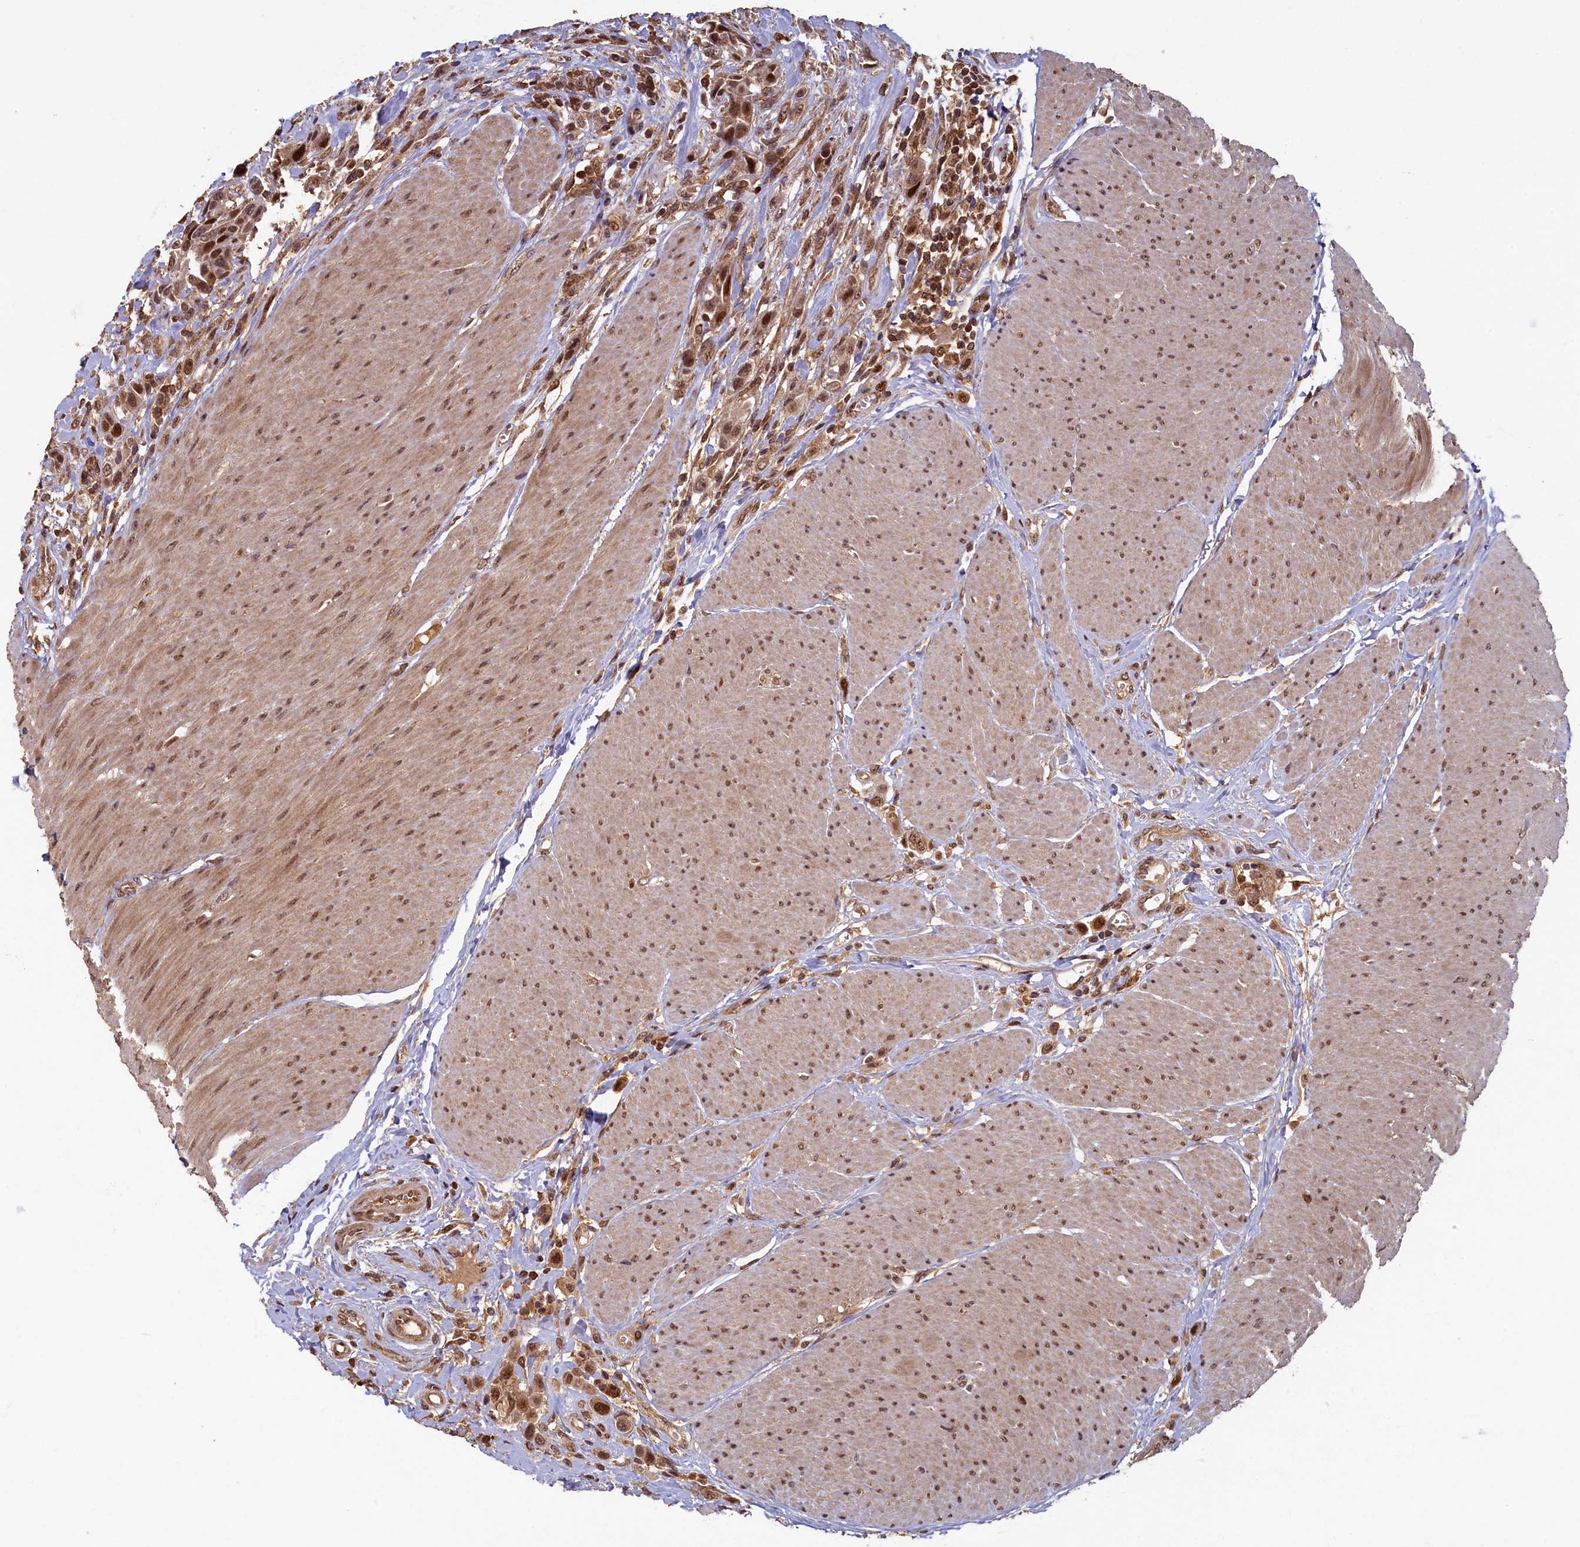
{"staining": {"intensity": "strong", "quantity": ">75%", "location": "nuclear"}, "tissue": "urothelial cancer", "cell_type": "Tumor cells", "image_type": "cancer", "snomed": [{"axis": "morphology", "description": "Urothelial carcinoma, High grade"}, {"axis": "topography", "description": "Urinary bladder"}], "caption": "IHC image of neoplastic tissue: human urothelial carcinoma (high-grade) stained using immunohistochemistry demonstrates high levels of strong protein expression localized specifically in the nuclear of tumor cells, appearing as a nuclear brown color.", "gene": "BRCA1", "patient": {"sex": "male", "age": 50}}